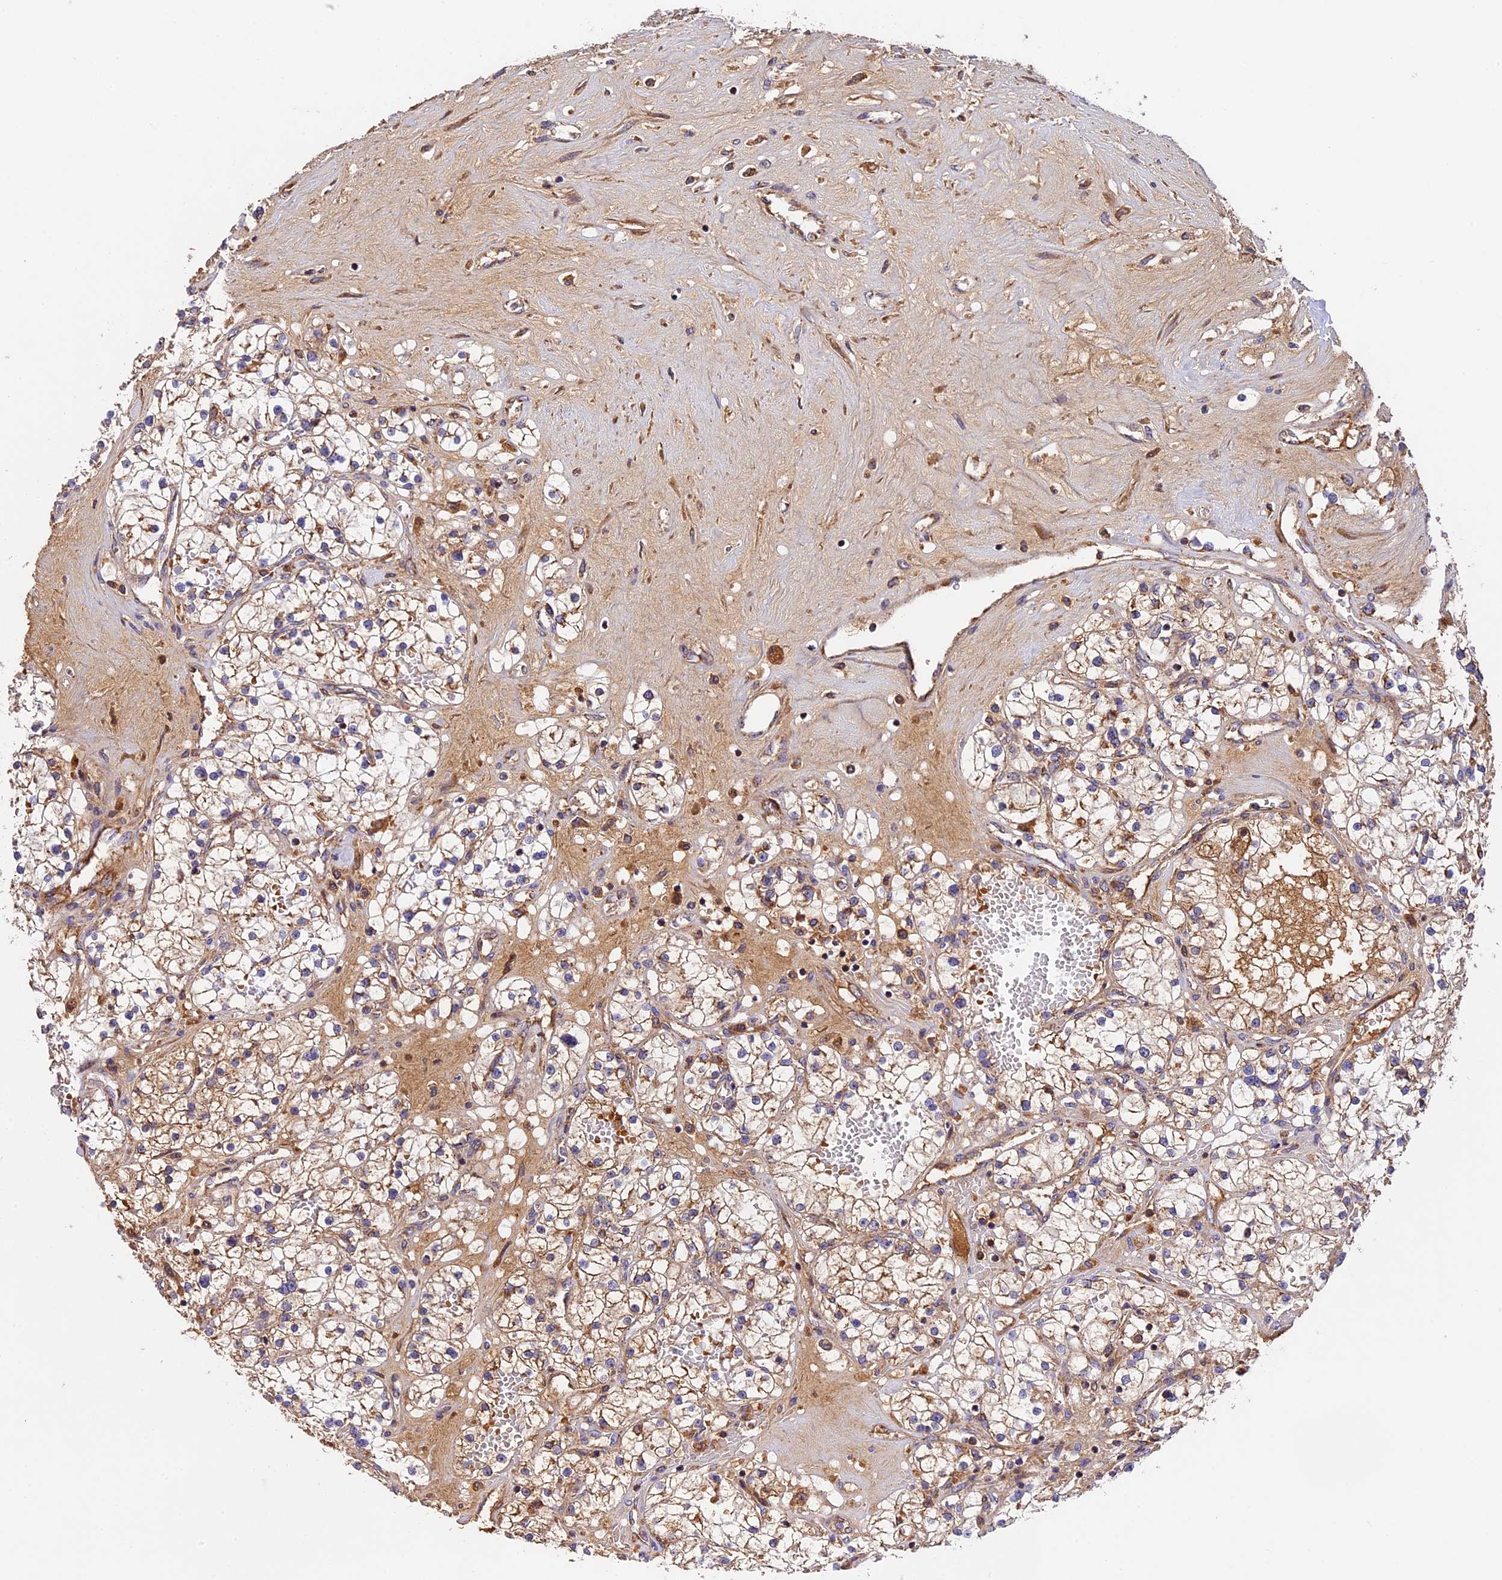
{"staining": {"intensity": "moderate", "quantity": ">75%", "location": "cytoplasmic/membranous"}, "tissue": "renal cancer", "cell_type": "Tumor cells", "image_type": "cancer", "snomed": [{"axis": "morphology", "description": "Normal tissue, NOS"}, {"axis": "morphology", "description": "Adenocarcinoma, NOS"}, {"axis": "topography", "description": "Kidney"}], "caption": "Immunohistochemistry of human renal cancer (adenocarcinoma) displays medium levels of moderate cytoplasmic/membranous expression in about >75% of tumor cells.", "gene": "OCEL1", "patient": {"sex": "male", "age": 68}}